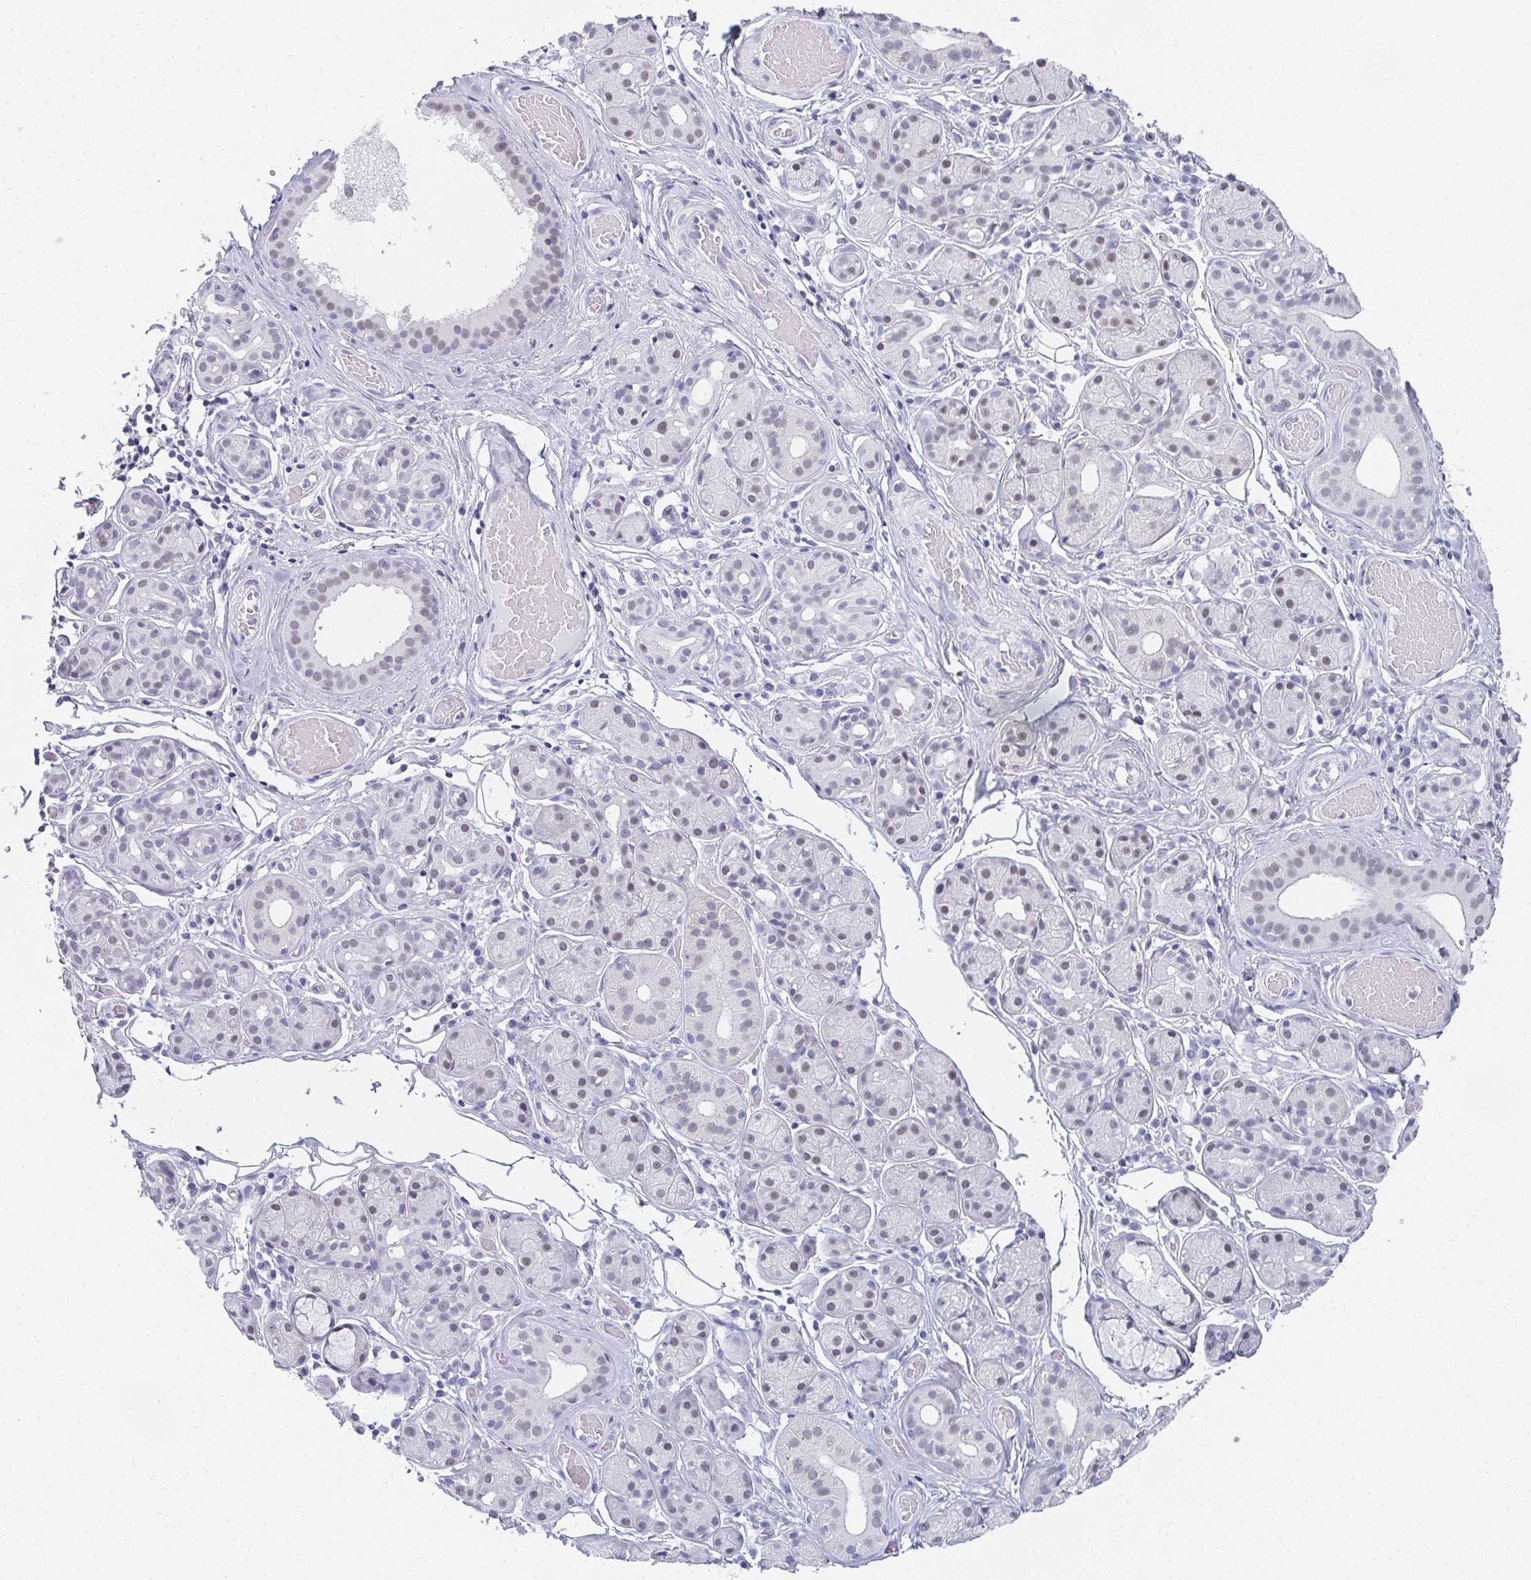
{"staining": {"intensity": "weak", "quantity": "<25%", "location": "nuclear"}, "tissue": "salivary gland", "cell_type": "Glandular cells", "image_type": "normal", "snomed": [{"axis": "morphology", "description": "Normal tissue, NOS"}, {"axis": "topography", "description": "Salivary gland"}, {"axis": "topography", "description": "Peripheral nerve tissue"}], "caption": "Immunohistochemistry histopathology image of unremarkable salivary gland stained for a protein (brown), which reveals no positivity in glandular cells. (DAB (3,3'-diaminobenzidine) immunohistochemistry (IHC) with hematoxylin counter stain).", "gene": "PYCR3", "patient": {"sex": "male", "age": 71}}